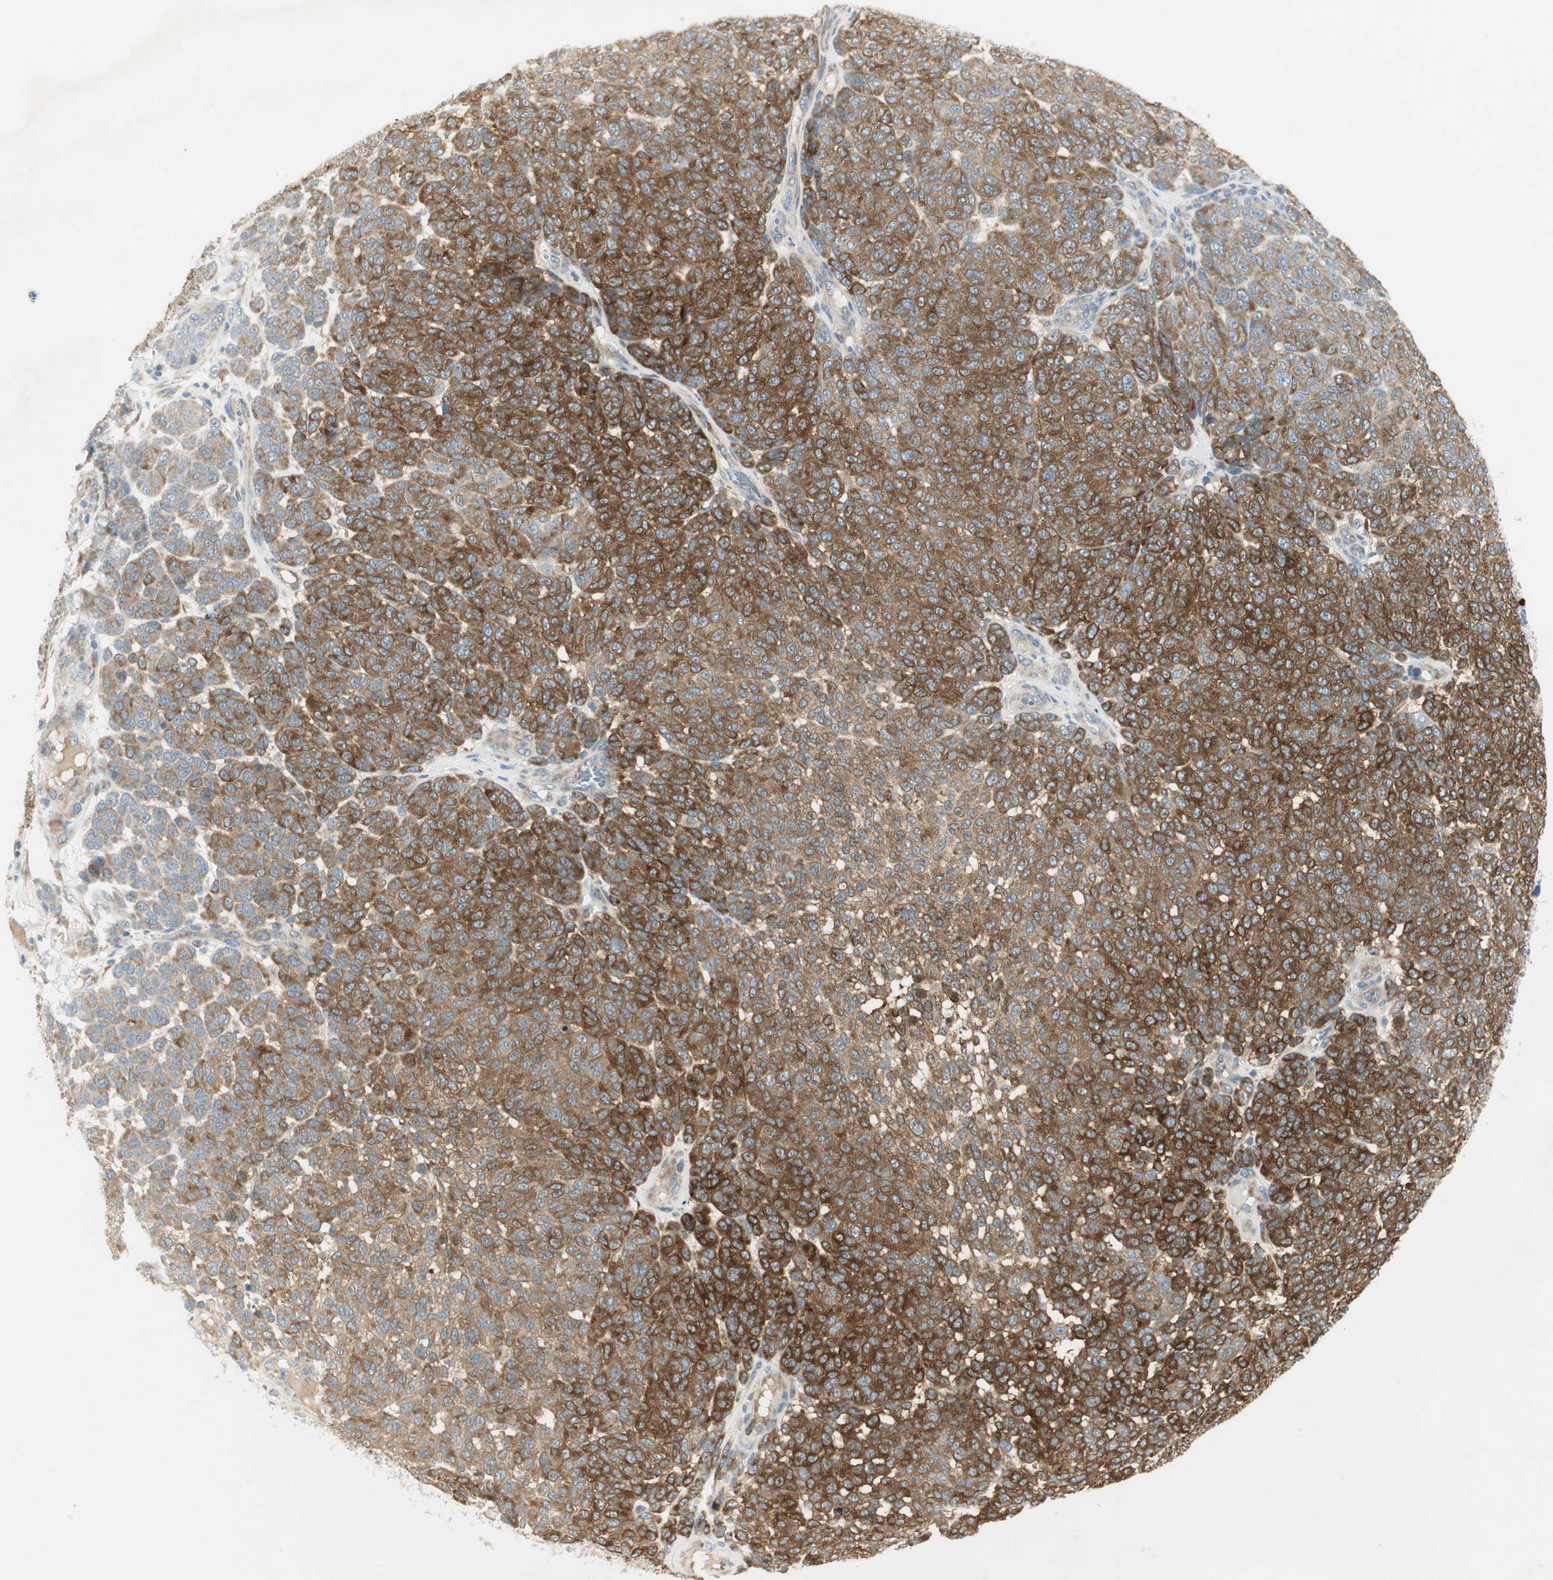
{"staining": {"intensity": "strong", "quantity": ">75%", "location": "cytoplasmic/membranous"}, "tissue": "melanoma", "cell_type": "Tumor cells", "image_type": "cancer", "snomed": [{"axis": "morphology", "description": "Malignant melanoma, NOS"}, {"axis": "topography", "description": "Skin"}], "caption": "Tumor cells demonstrate strong cytoplasmic/membranous expression in about >75% of cells in malignant melanoma.", "gene": "STON1-GTF2A1L", "patient": {"sex": "male", "age": 59}}